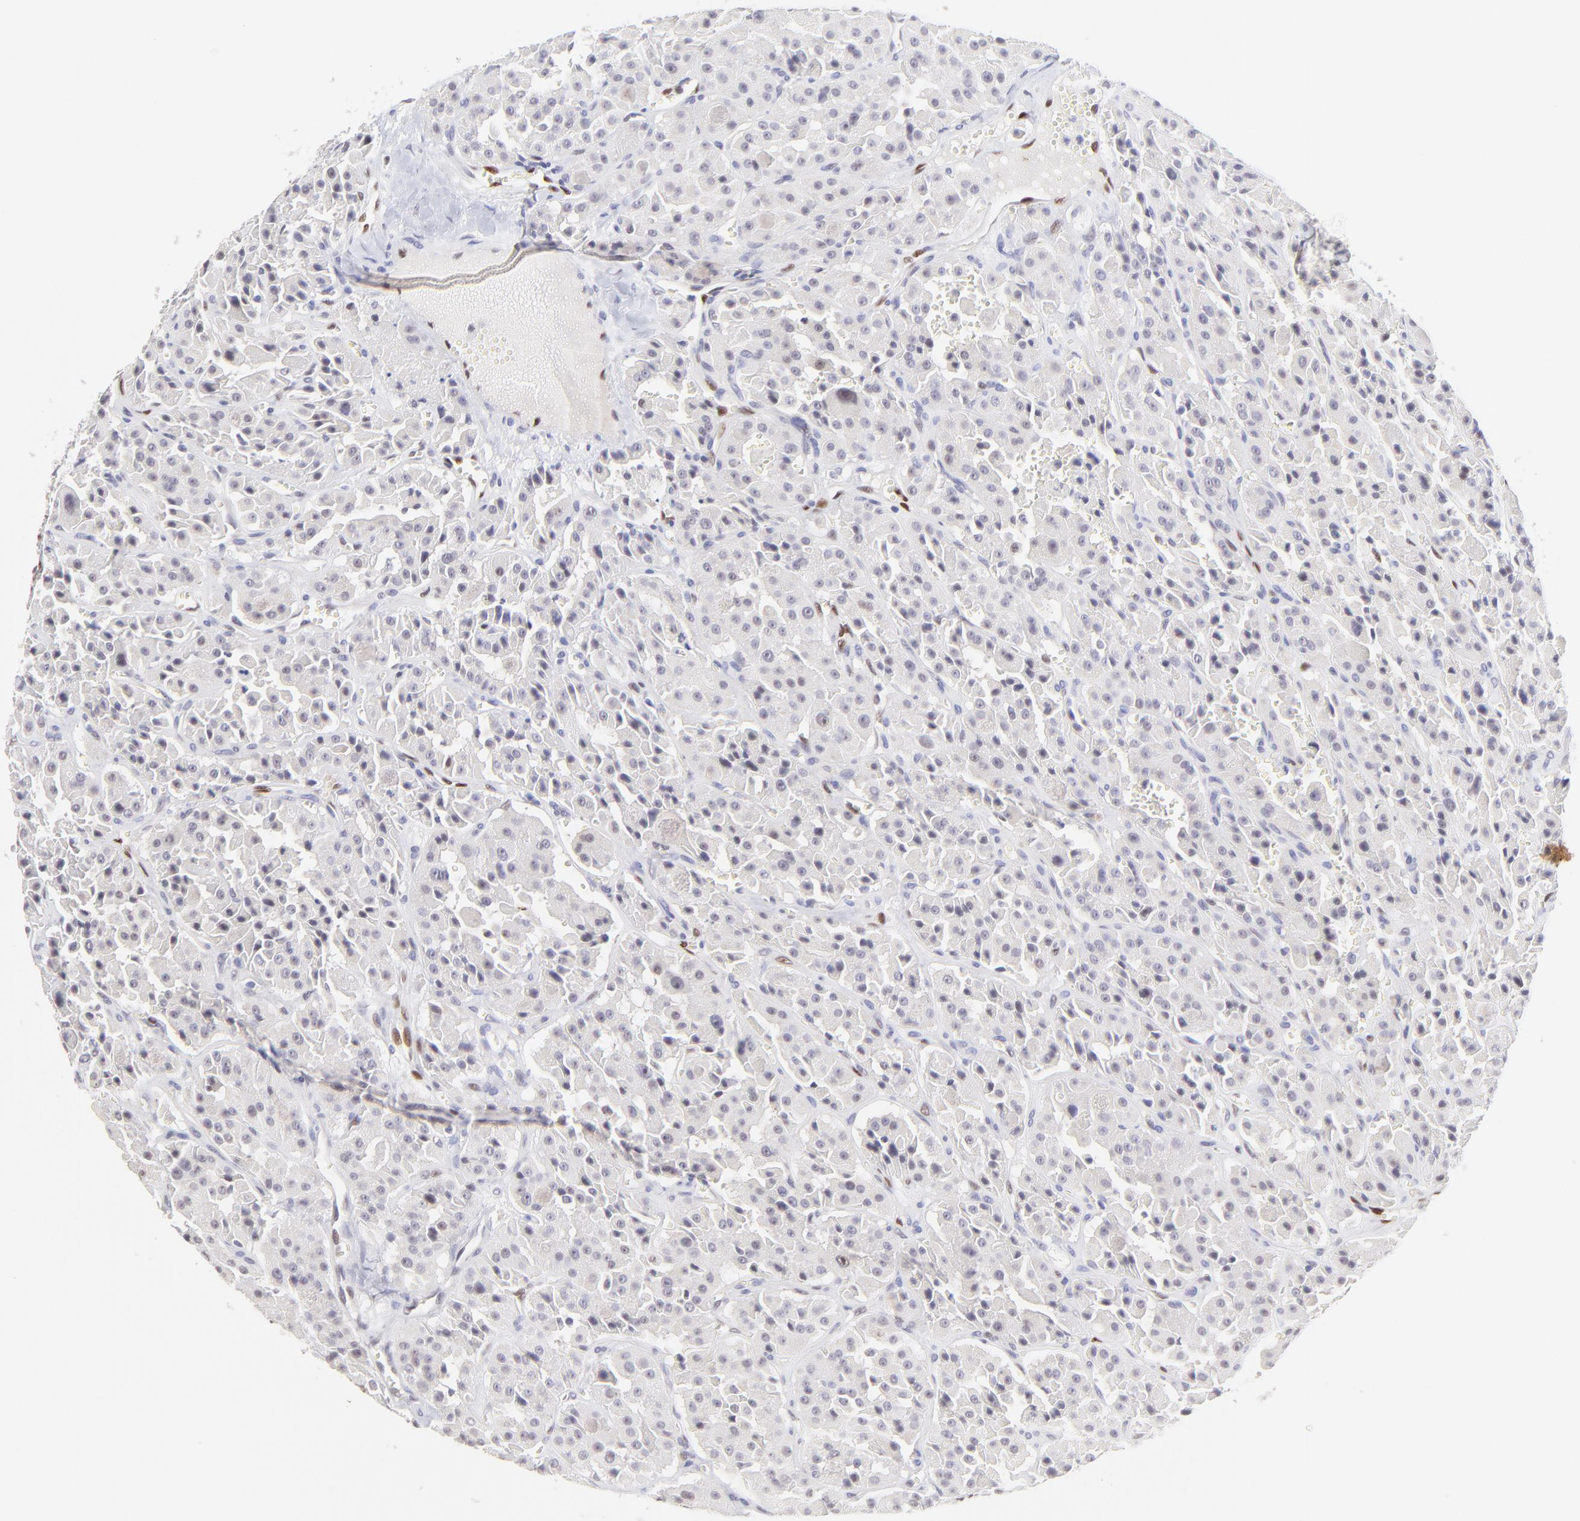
{"staining": {"intensity": "weak", "quantity": "<25%", "location": "nuclear"}, "tissue": "thyroid cancer", "cell_type": "Tumor cells", "image_type": "cancer", "snomed": [{"axis": "morphology", "description": "Carcinoma, NOS"}, {"axis": "topography", "description": "Thyroid gland"}], "caption": "DAB (3,3'-diaminobenzidine) immunohistochemical staining of thyroid cancer (carcinoma) shows no significant staining in tumor cells.", "gene": "KLF4", "patient": {"sex": "male", "age": 76}}